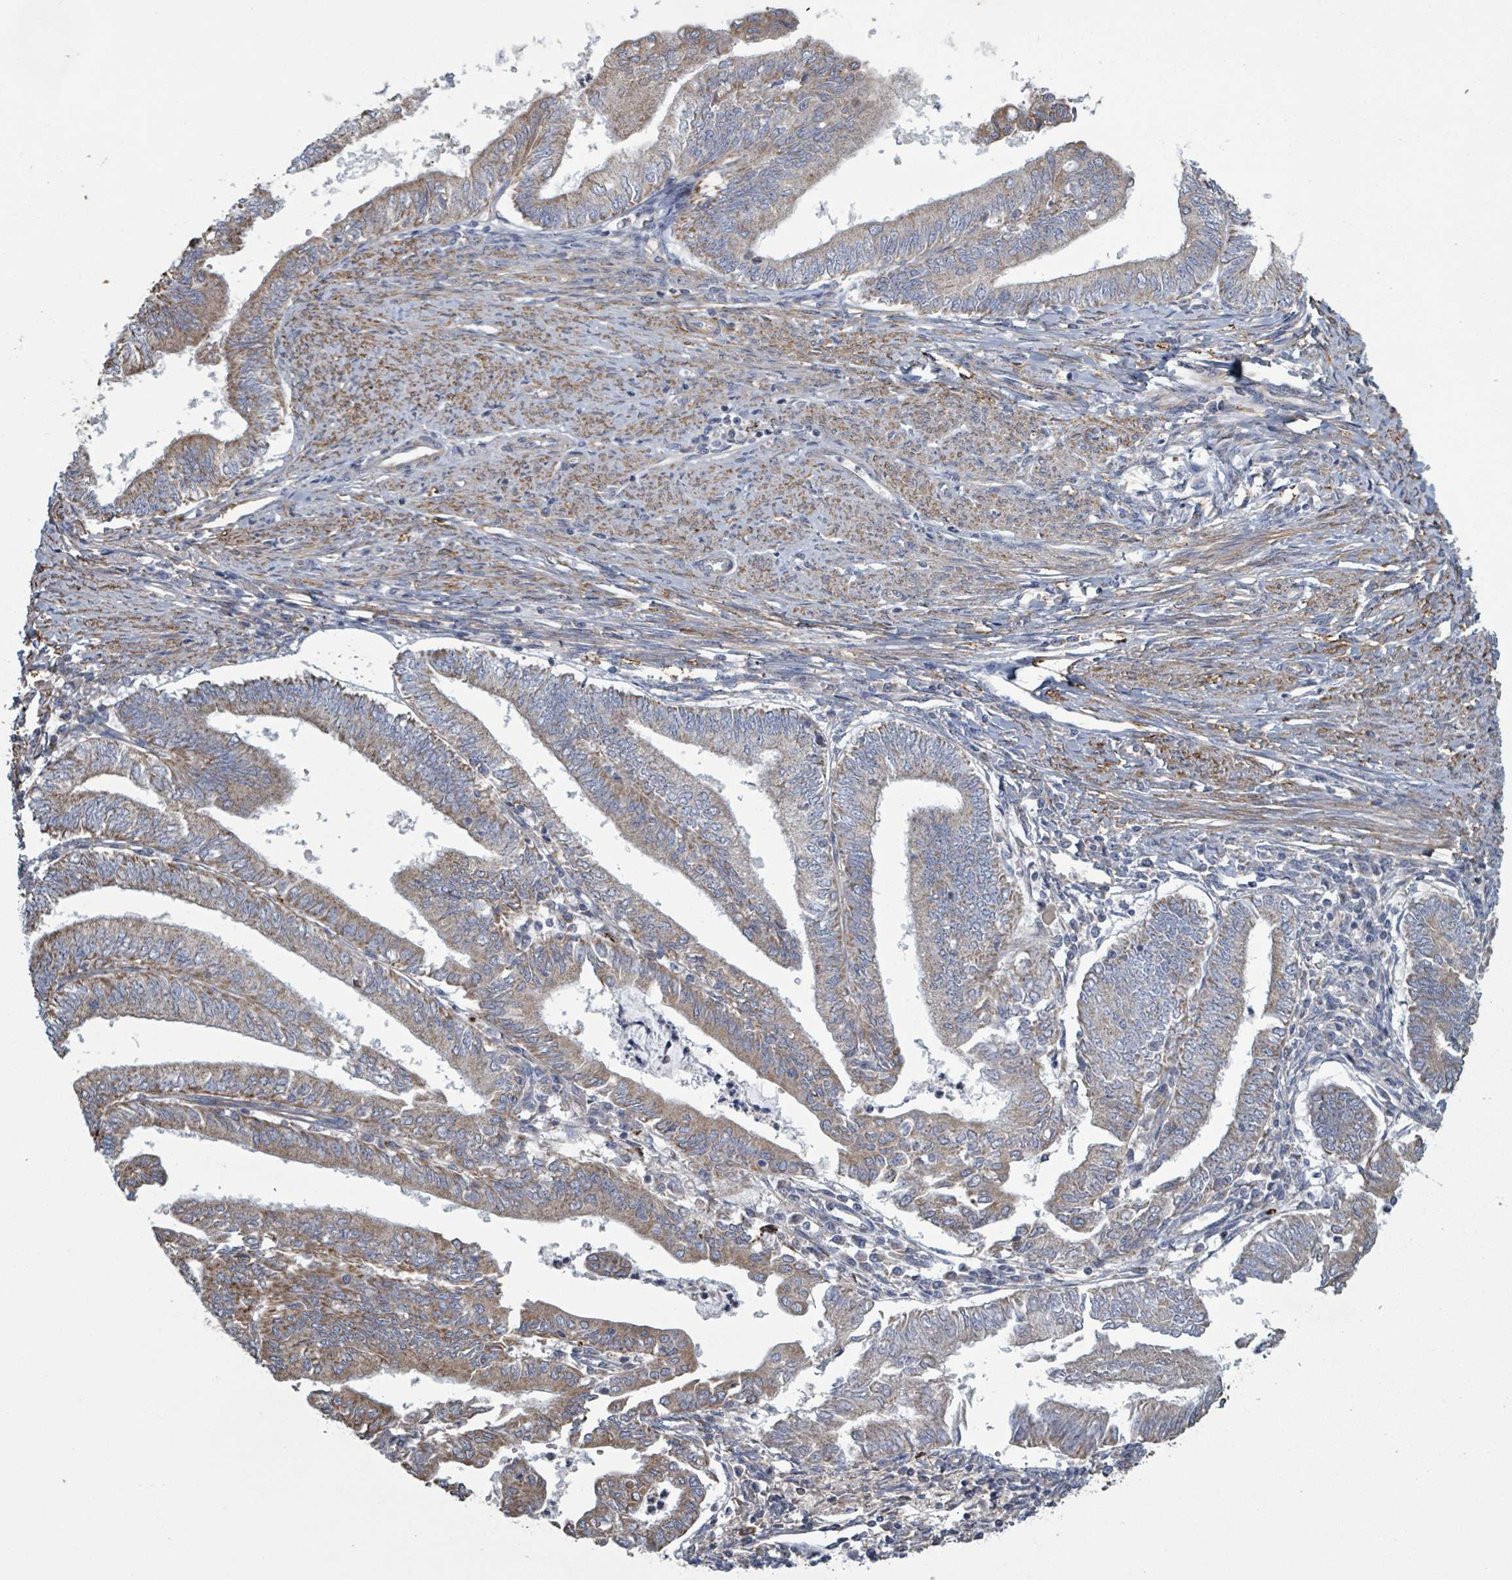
{"staining": {"intensity": "moderate", "quantity": "25%-75%", "location": "cytoplasmic/membranous"}, "tissue": "endometrial cancer", "cell_type": "Tumor cells", "image_type": "cancer", "snomed": [{"axis": "morphology", "description": "Adenocarcinoma, NOS"}, {"axis": "topography", "description": "Endometrium"}], "caption": "Human endometrial cancer stained for a protein (brown) reveals moderate cytoplasmic/membranous positive expression in about 25%-75% of tumor cells.", "gene": "ADCK1", "patient": {"sex": "female", "age": 66}}